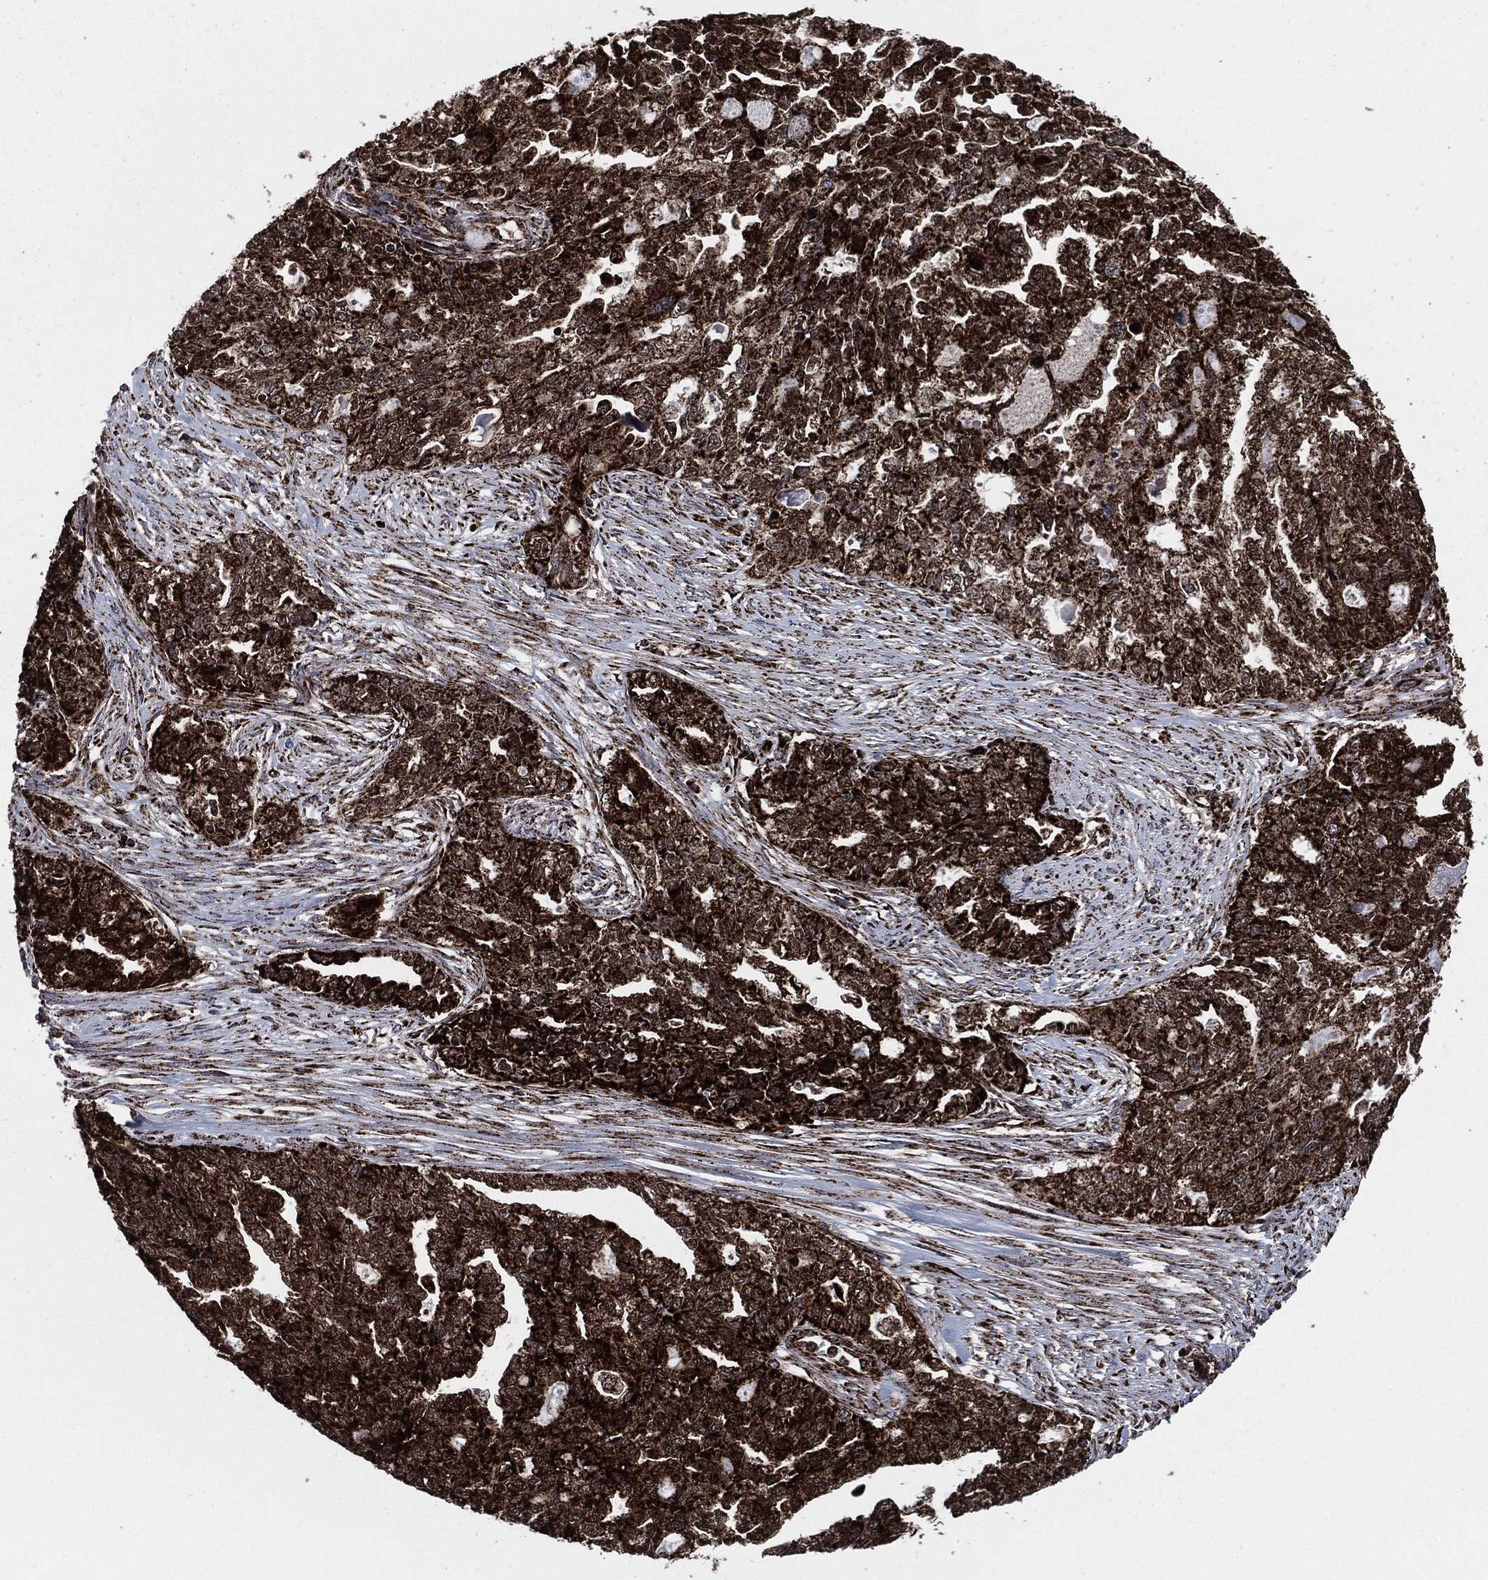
{"staining": {"intensity": "strong", "quantity": ">75%", "location": "cytoplasmic/membranous"}, "tissue": "ovarian cancer", "cell_type": "Tumor cells", "image_type": "cancer", "snomed": [{"axis": "morphology", "description": "Cystadenocarcinoma, serous, NOS"}, {"axis": "topography", "description": "Ovary"}], "caption": "Serous cystadenocarcinoma (ovarian) tissue demonstrates strong cytoplasmic/membranous positivity in approximately >75% of tumor cells (Brightfield microscopy of DAB IHC at high magnification).", "gene": "FH", "patient": {"sex": "female", "age": 51}}